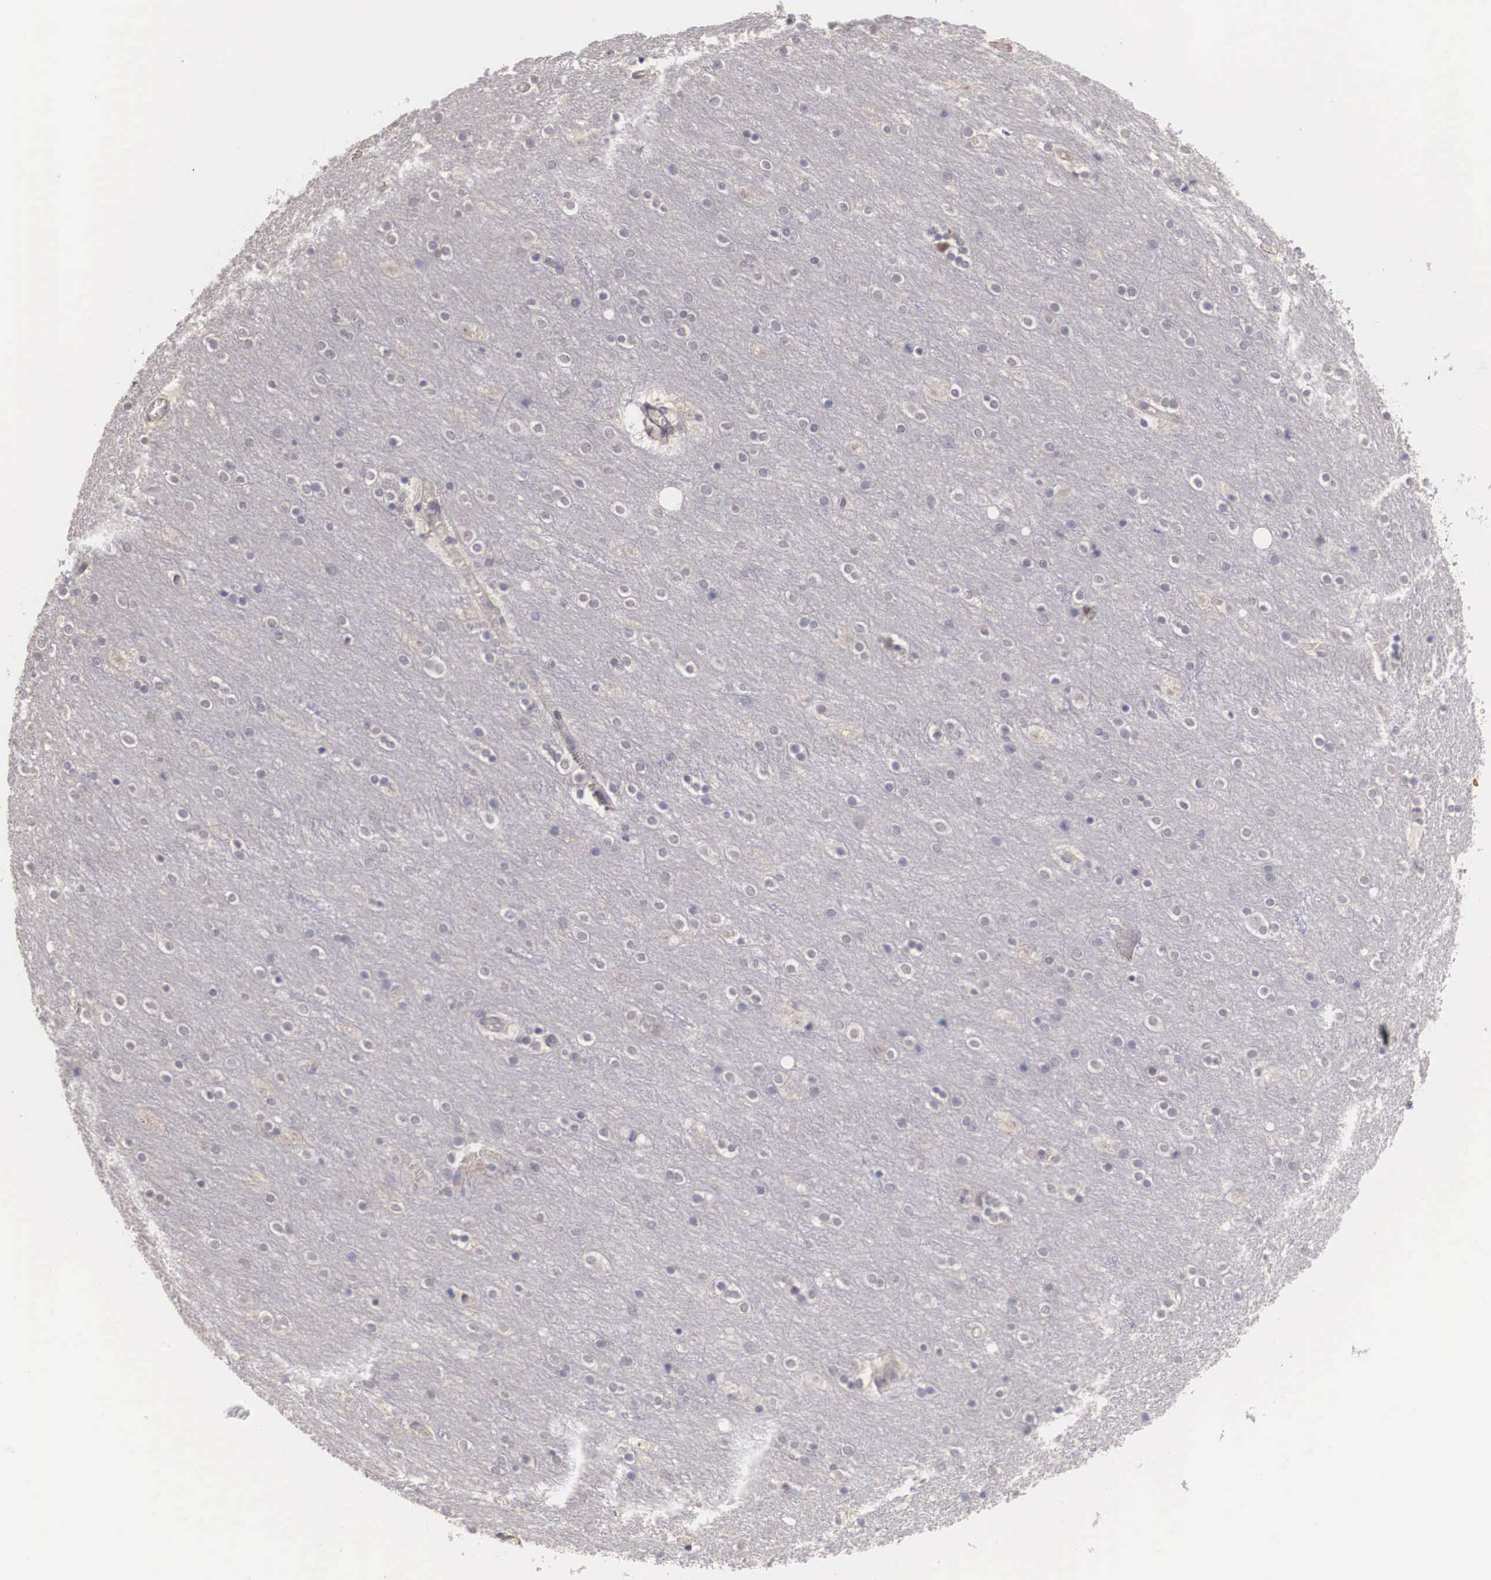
{"staining": {"intensity": "moderate", "quantity": "25%-75%", "location": "cytoplasmic/membranous"}, "tissue": "cerebral cortex", "cell_type": "Endothelial cells", "image_type": "normal", "snomed": [{"axis": "morphology", "description": "Normal tissue, NOS"}, {"axis": "topography", "description": "Cerebral cortex"}], "caption": "Immunohistochemistry of unremarkable cerebral cortex displays medium levels of moderate cytoplasmic/membranous positivity in about 25%-75% of endothelial cells. (IHC, brightfield microscopy, high magnification).", "gene": "ENOX2", "patient": {"sex": "female", "age": 54}}